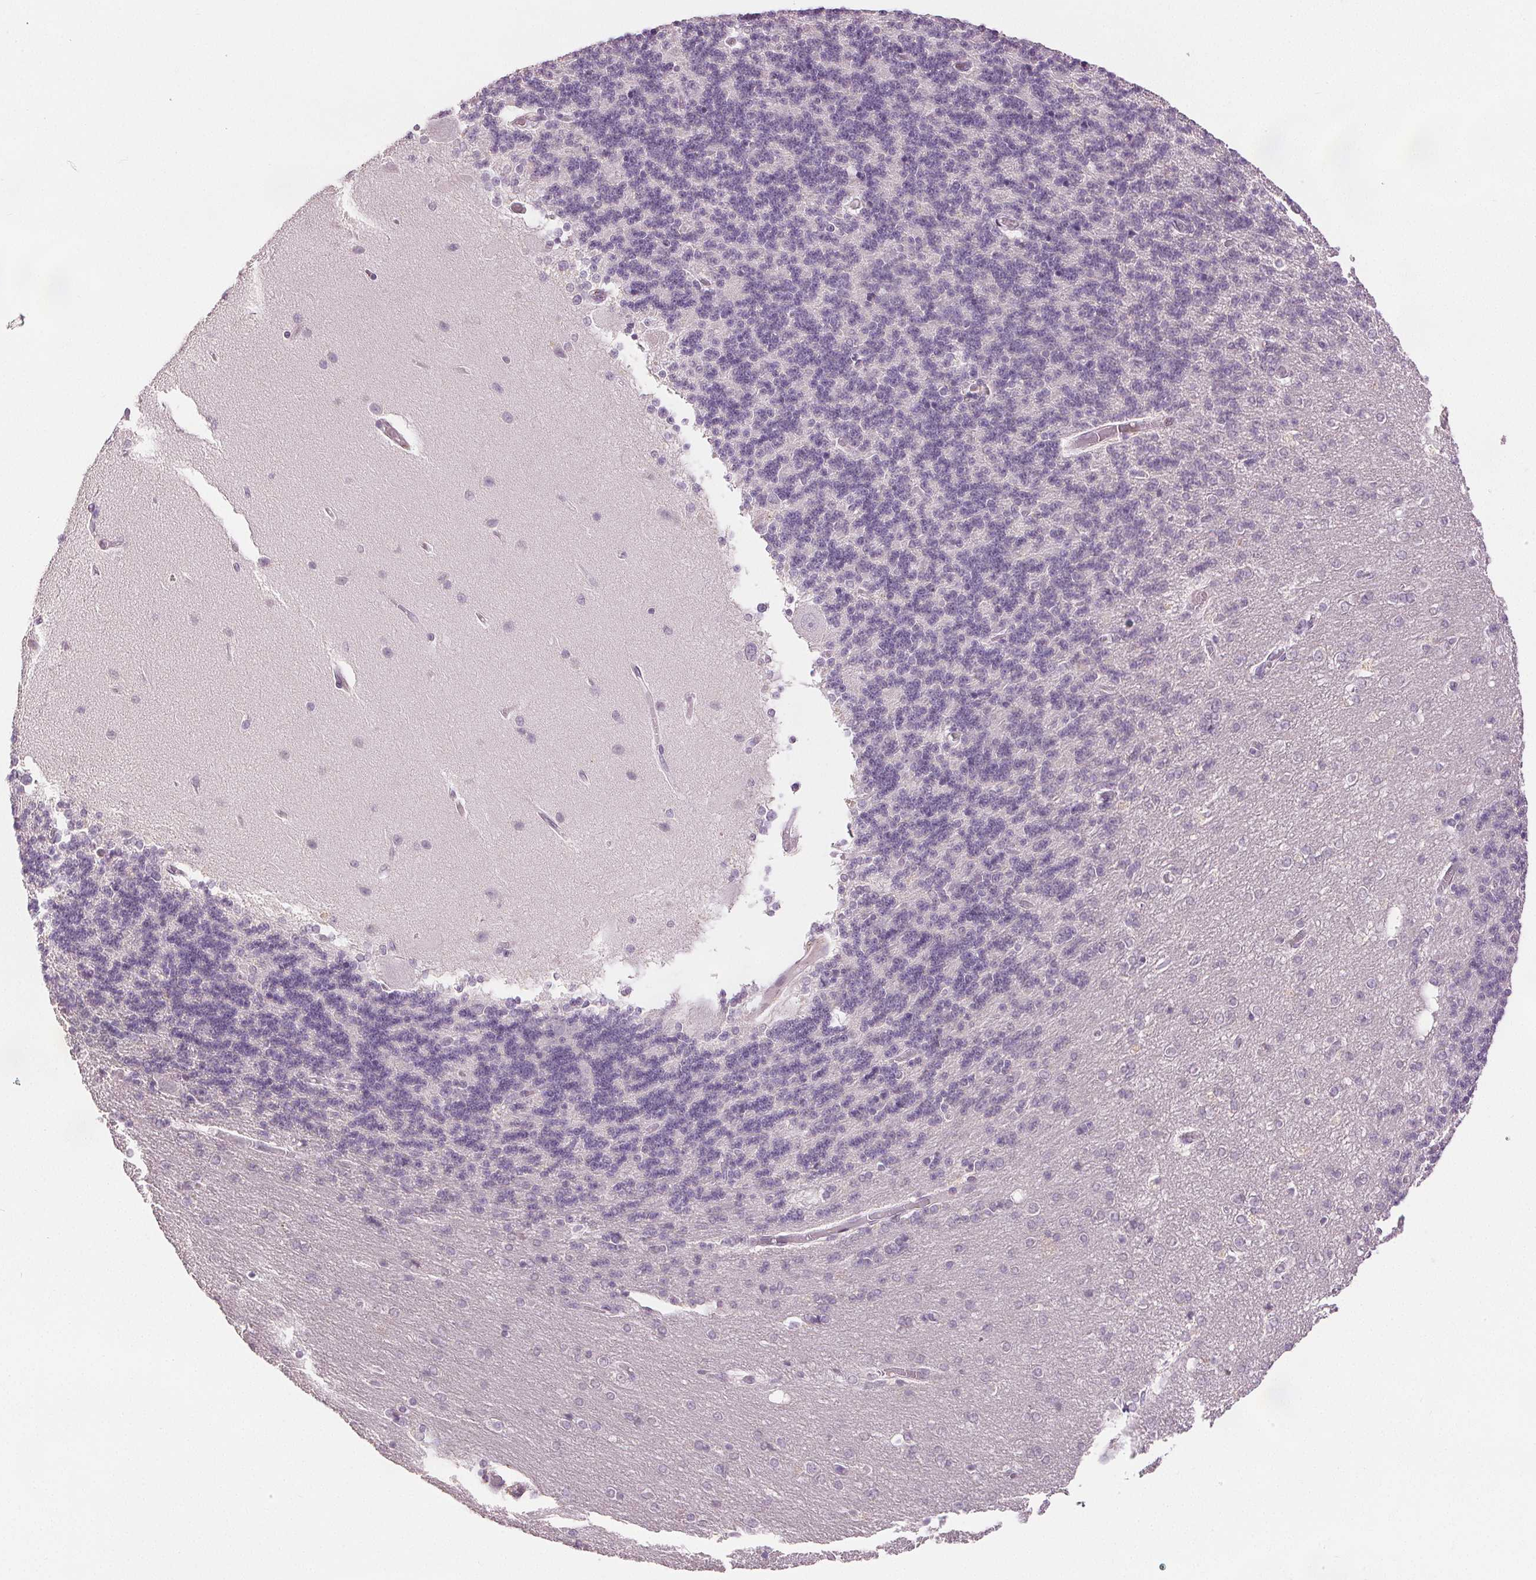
{"staining": {"intensity": "negative", "quantity": "none", "location": "none"}, "tissue": "cerebellum", "cell_type": "Cells in granular layer", "image_type": "normal", "snomed": [{"axis": "morphology", "description": "Normal tissue, NOS"}, {"axis": "topography", "description": "Cerebellum"}], "caption": "A histopathology image of cerebellum stained for a protein shows no brown staining in cells in granular layer. (DAB (3,3'-diaminobenzidine) immunohistochemistry (IHC) visualized using brightfield microscopy, high magnification).", "gene": "FBN1", "patient": {"sex": "female", "age": 54}}